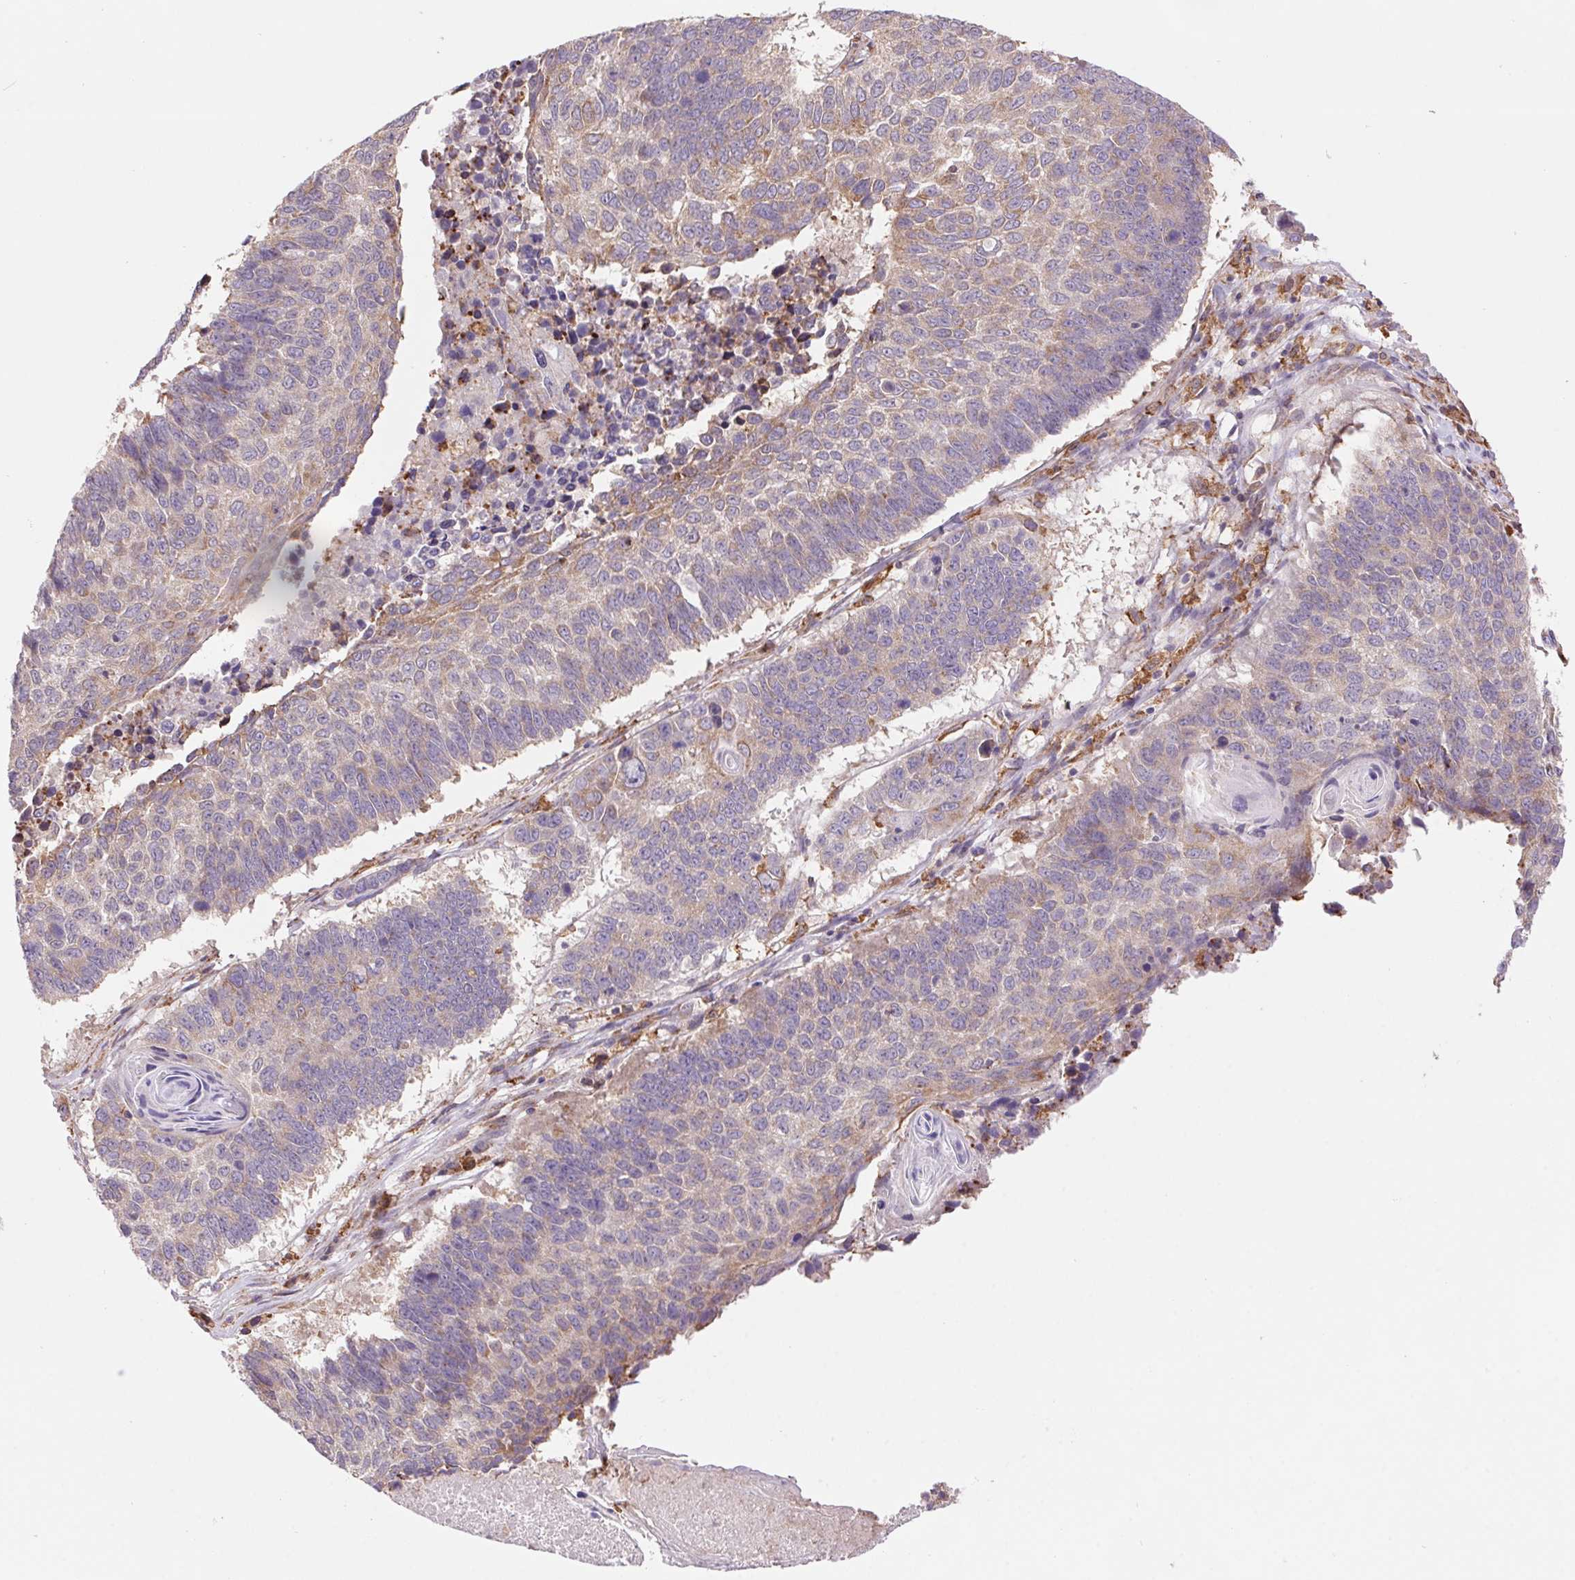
{"staining": {"intensity": "moderate", "quantity": "<25%", "location": "cytoplasmic/membranous"}, "tissue": "lung cancer", "cell_type": "Tumor cells", "image_type": "cancer", "snomed": [{"axis": "morphology", "description": "Squamous cell carcinoma, NOS"}, {"axis": "topography", "description": "Lung"}], "caption": "Tumor cells reveal low levels of moderate cytoplasmic/membranous staining in approximately <25% of cells in squamous cell carcinoma (lung).", "gene": "KLHL20", "patient": {"sex": "male", "age": 73}}